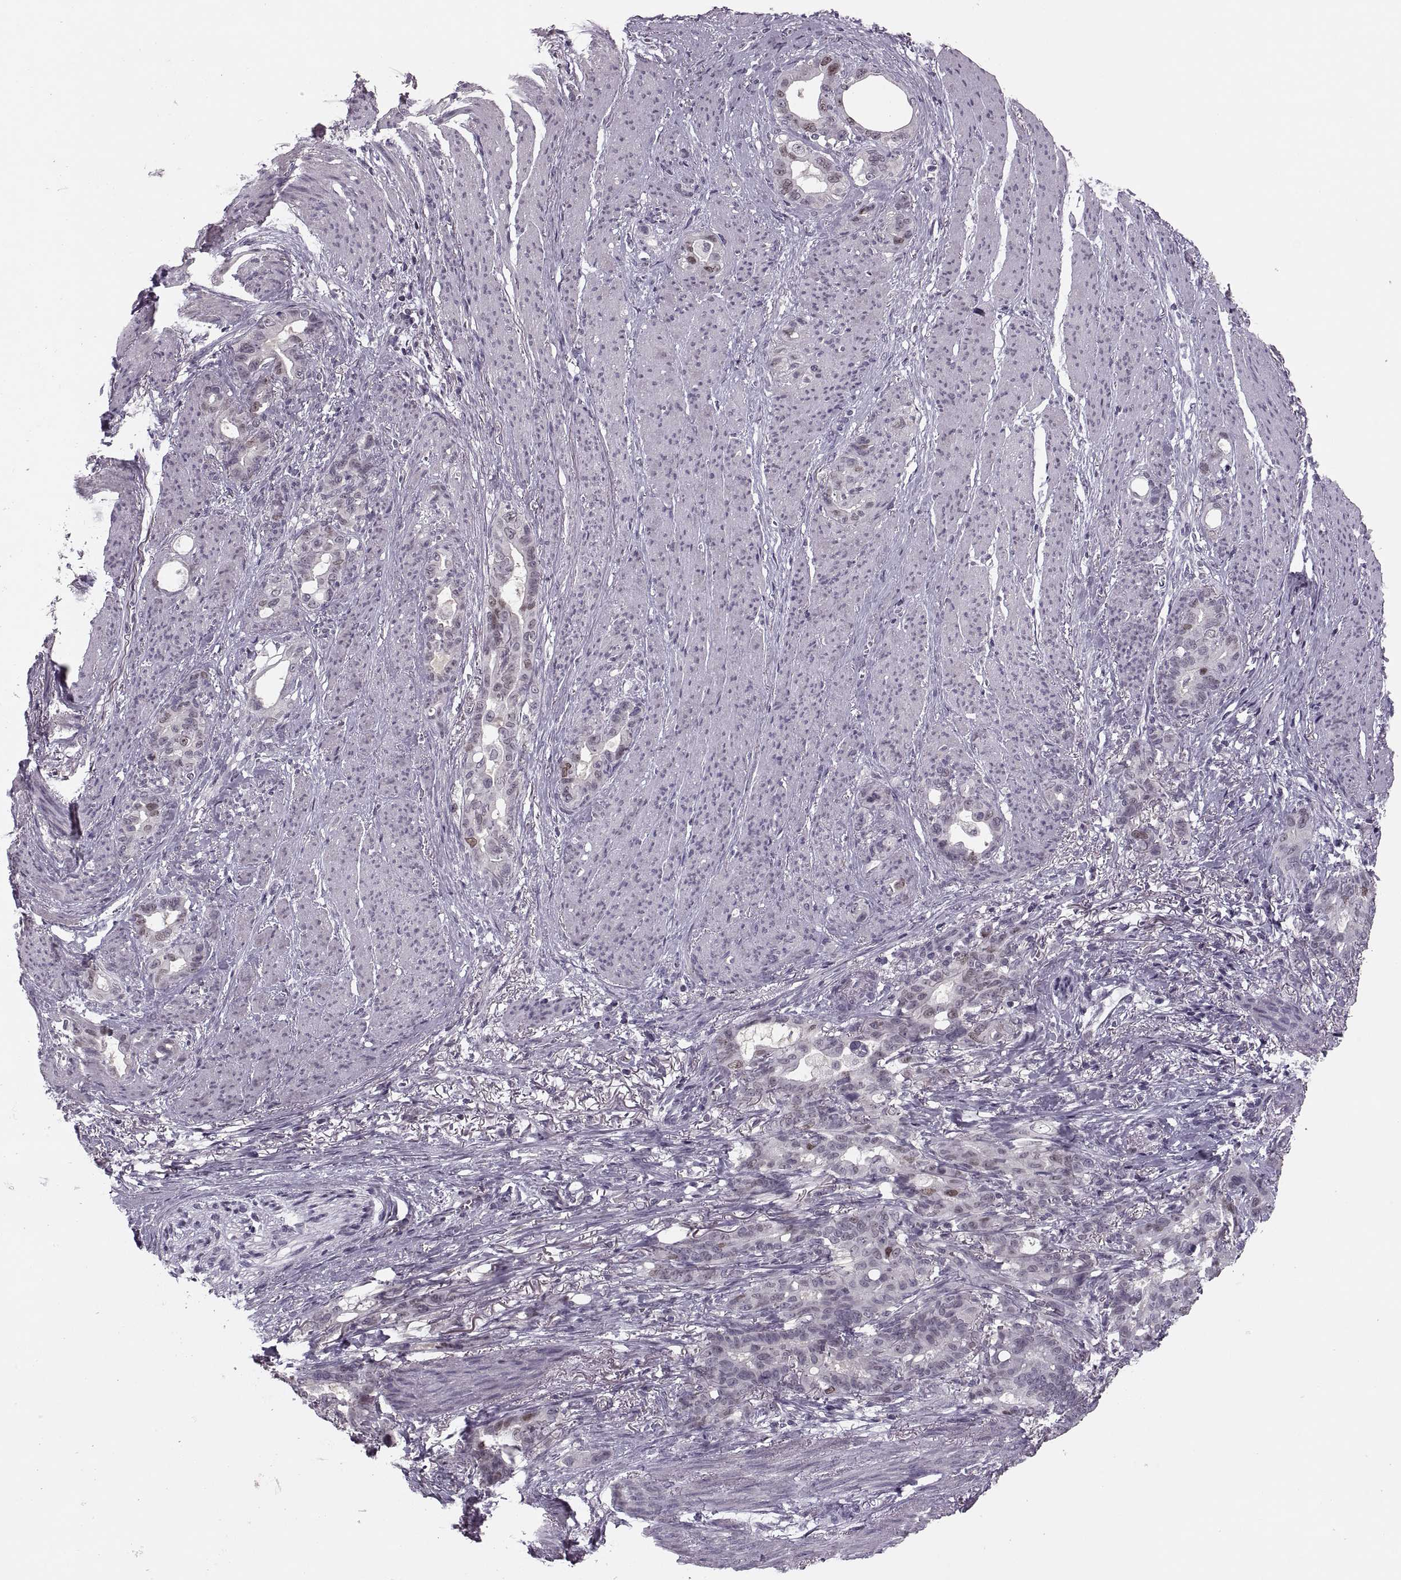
{"staining": {"intensity": "weak", "quantity": "<25%", "location": "nuclear"}, "tissue": "stomach cancer", "cell_type": "Tumor cells", "image_type": "cancer", "snomed": [{"axis": "morphology", "description": "Normal tissue, NOS"}, {"axis": "morphology", "description": "Adenocarcinoma, NOS"}, {"axis": "topography", "description": "Esophagus"}, {"axis": "topography", "description": "Stomach, upper"}], "caption": "The micrograph shows no staining of tumor cells in stomach adenocarcinoma.", "gene": "CACNA1F", "patient": {"sex": "male", "age": 62}}